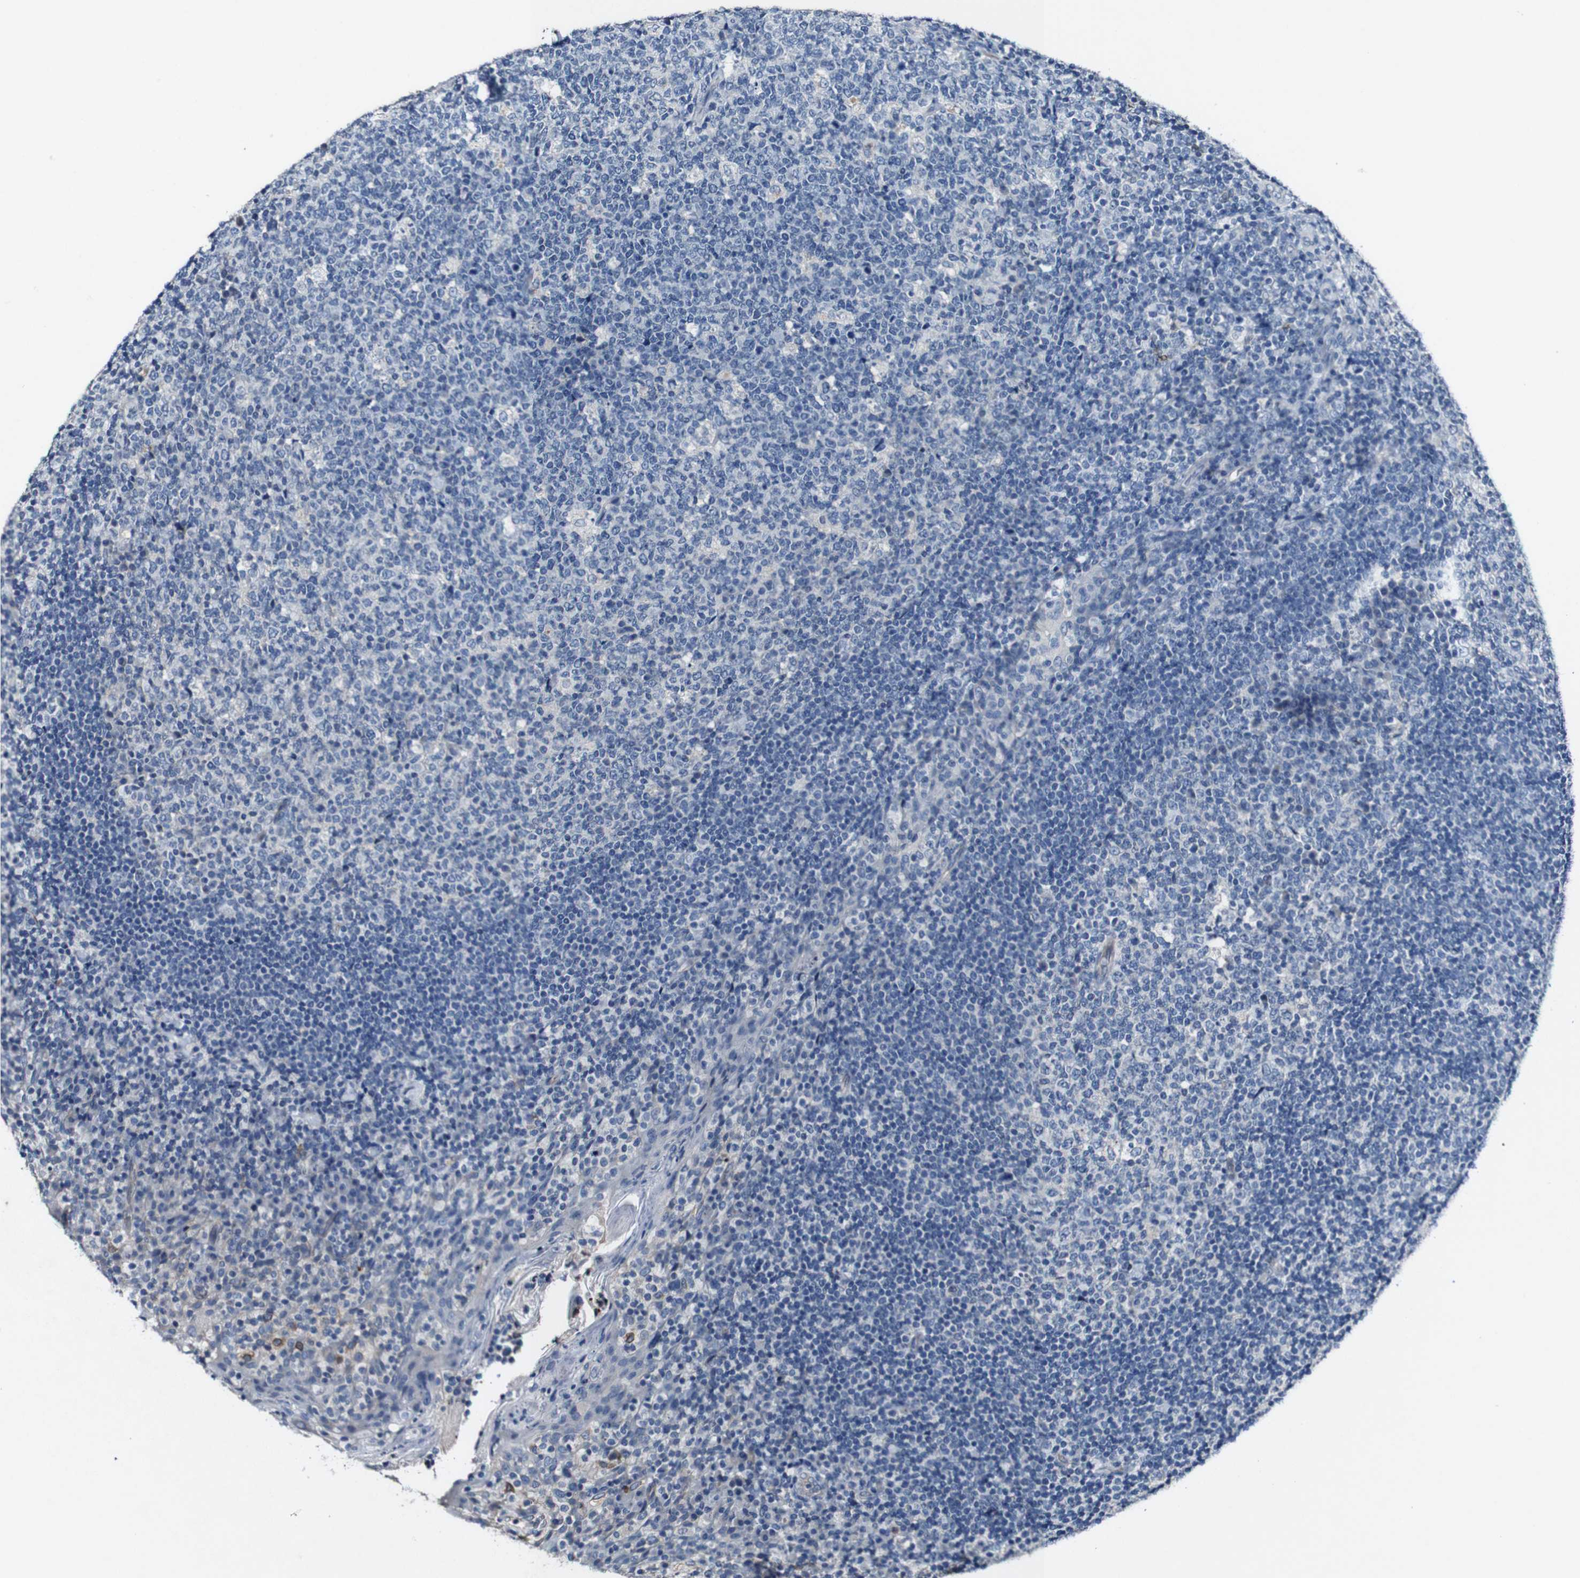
{"staining": {"intensity": "negative", "quantity": "none", "location": "none"}, "tissue": "tonsil", "cell_type": "Germinal center cells", "image_type": "normal", "snomed": [{"axis": "morphology", "description": "Normal tissue, NOS"}, {"axis": "topography", "description": "Tonsil"}], "caption": "IHC photomicrograph of benign tonsil: tonsil stained with DAB (3,3'-diaminobenzidine) displays no significant protein expression in germinal center cells.", "gene": "GRAMD1A", "patient": {"sex": "male", "age": 17}}